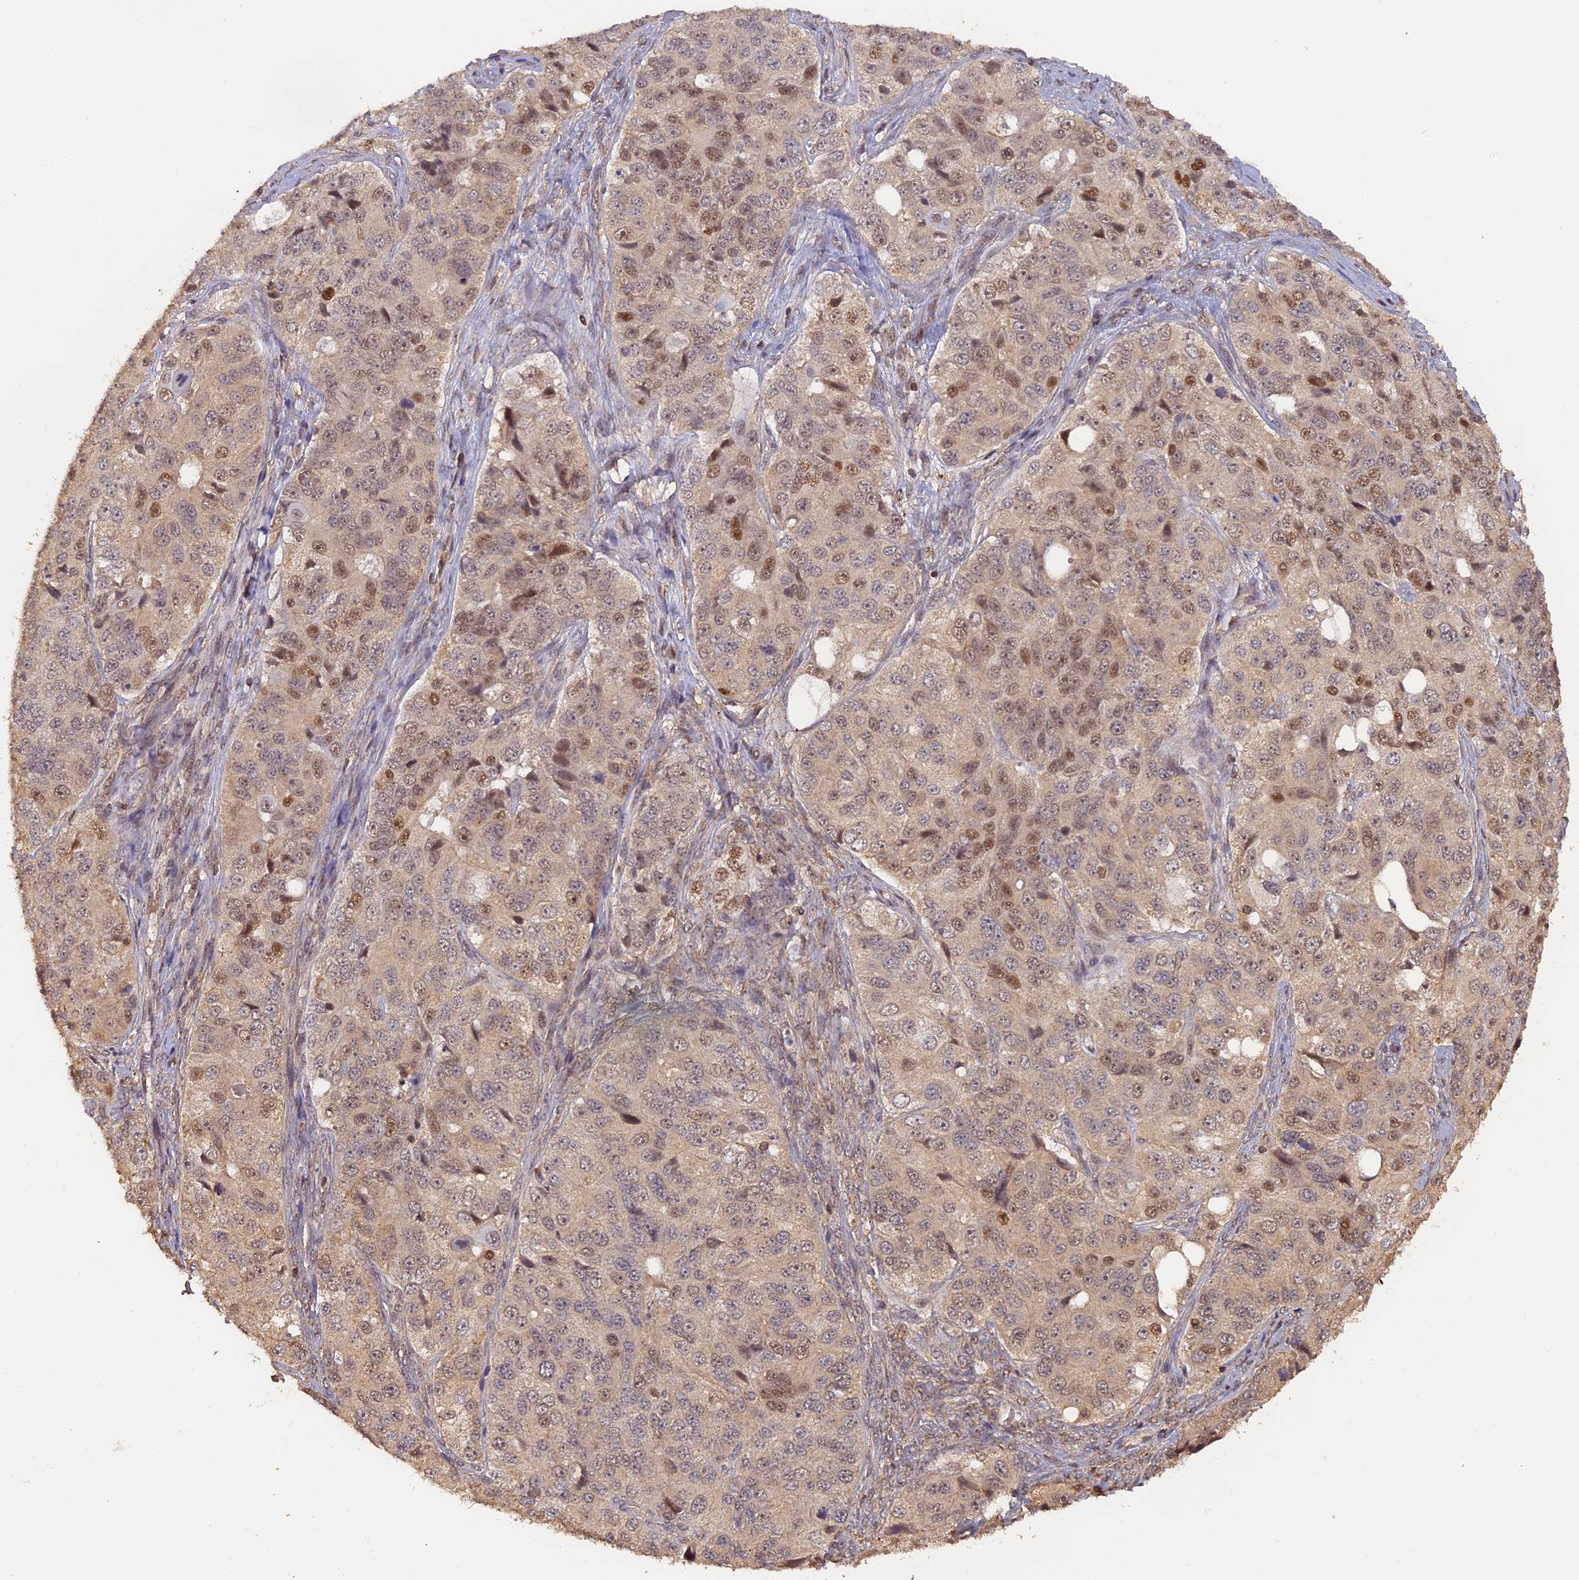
{"staining": {"intensity": "moderate", "quantity": "25%-75%", "location": "nuclear"}, "tissue": "ovarian cancer", "cell_type": "Tumor cells", "image_type": "cancer", "snomed": [{"axis": "morphology", "description": "Carcinoma, endometroid"}, {"axis": "topography", "description": "Ovary"}], "caption": "Immunohistochemistry histopathology image of human ovarian cancer stained for a protein (brown), which shows medium levels of moderate nuclear staining in approximately 25%-75% of tumor cells.", "gene": "MYBL2", "patient": {"sex": "female", "age": 51}}